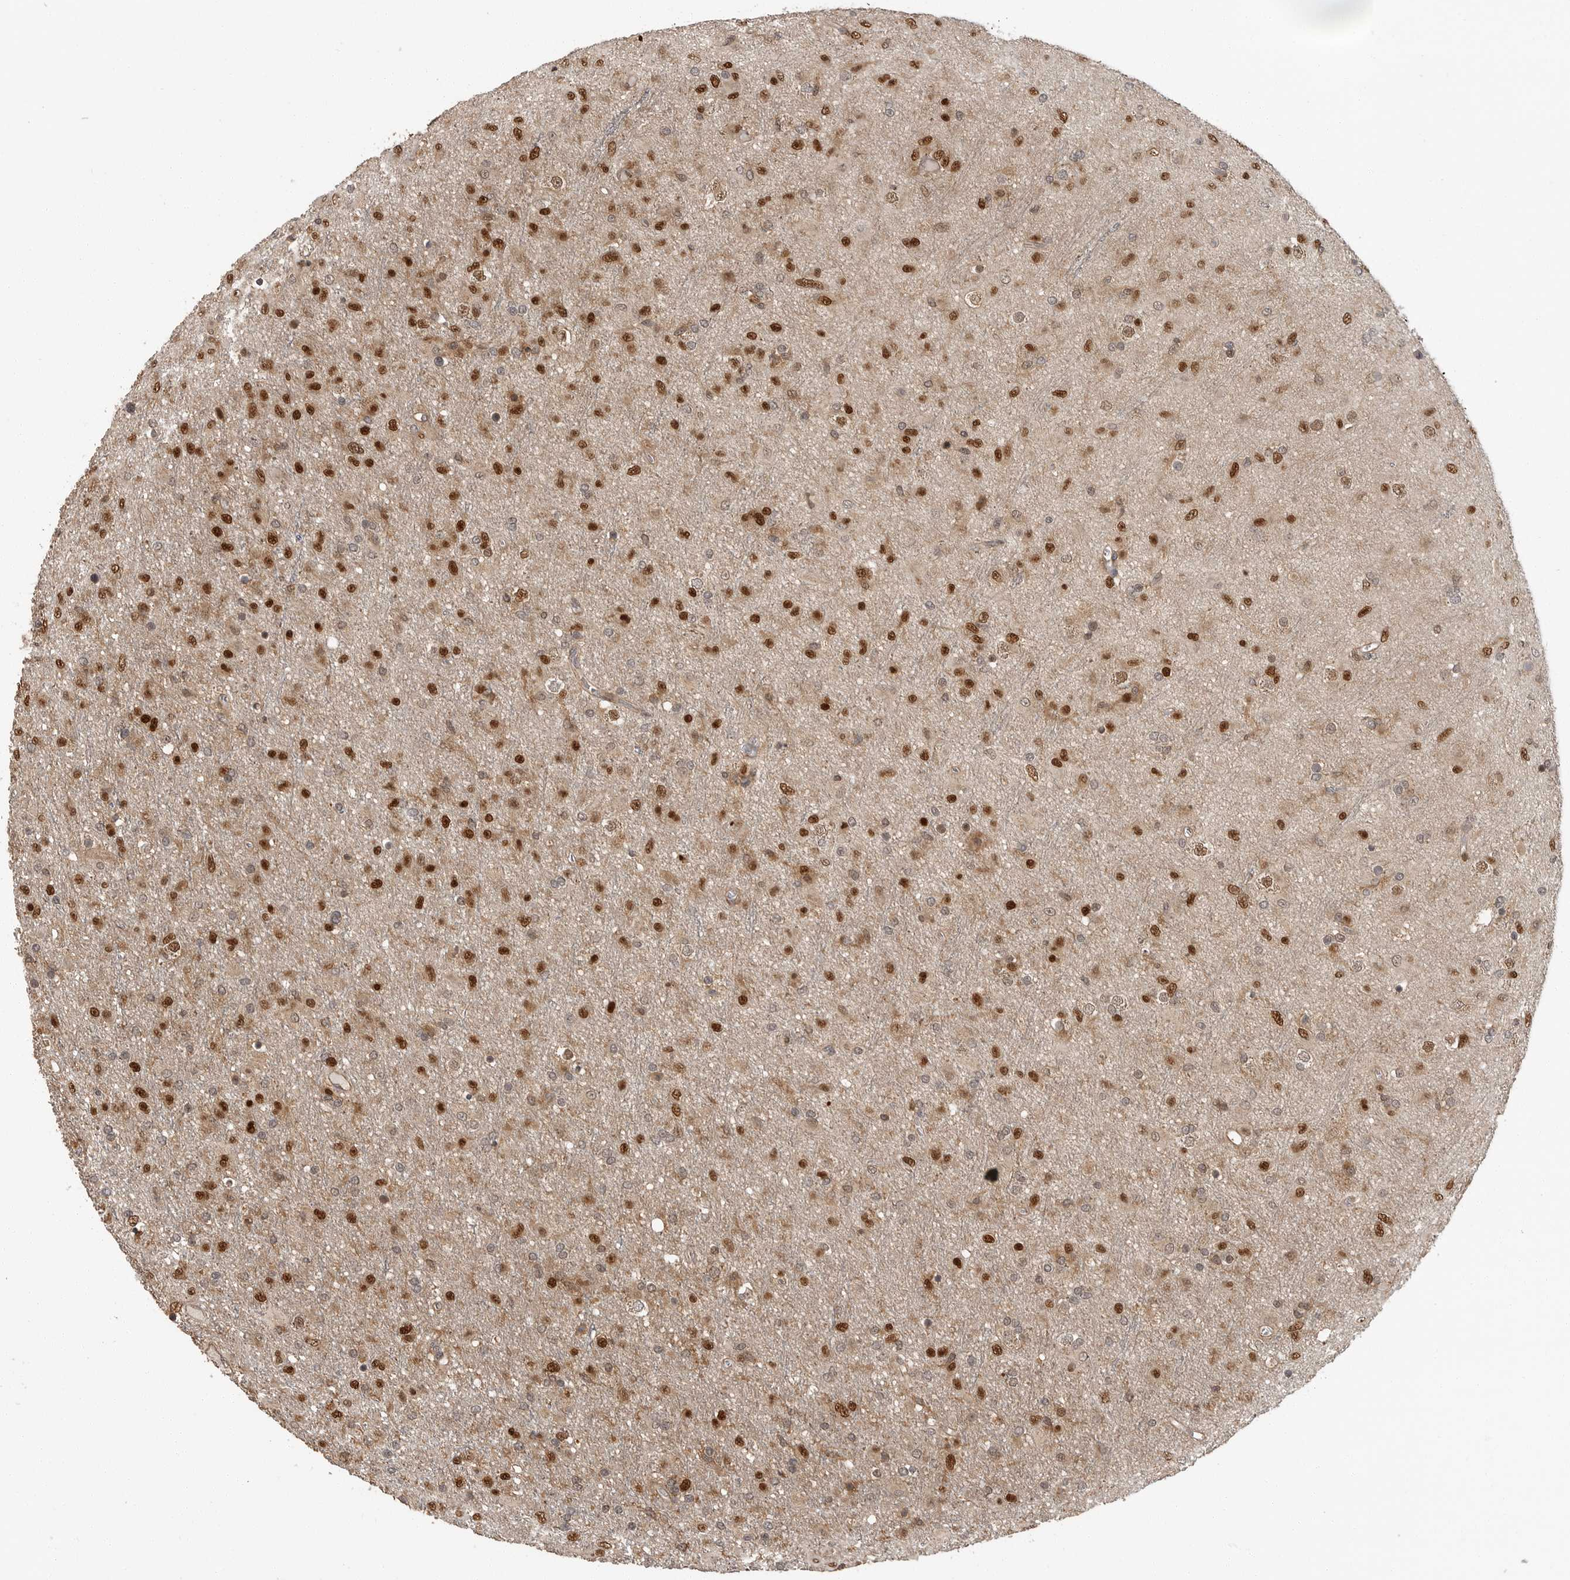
{"staining": {"intensity": "moderate", "quantity": "25%-75%", "location": "nuclear"}, "tissue": "glioma", "cell_type": "Tumor cells", "image_type": "cancer", "snomed": [{"axis": "morphology", "description": "Glioma, malignant, Low grade"}, {"axis": "topography", "description": "Brain"}], "caption": "This image shows immunohistochemistry (IHC) staining of glioma, with medium moderate nuclear staining in about 25%-75% of tumor cells.", "gene": "ERN1", "patient": {"sex": "male", "age": 65}}